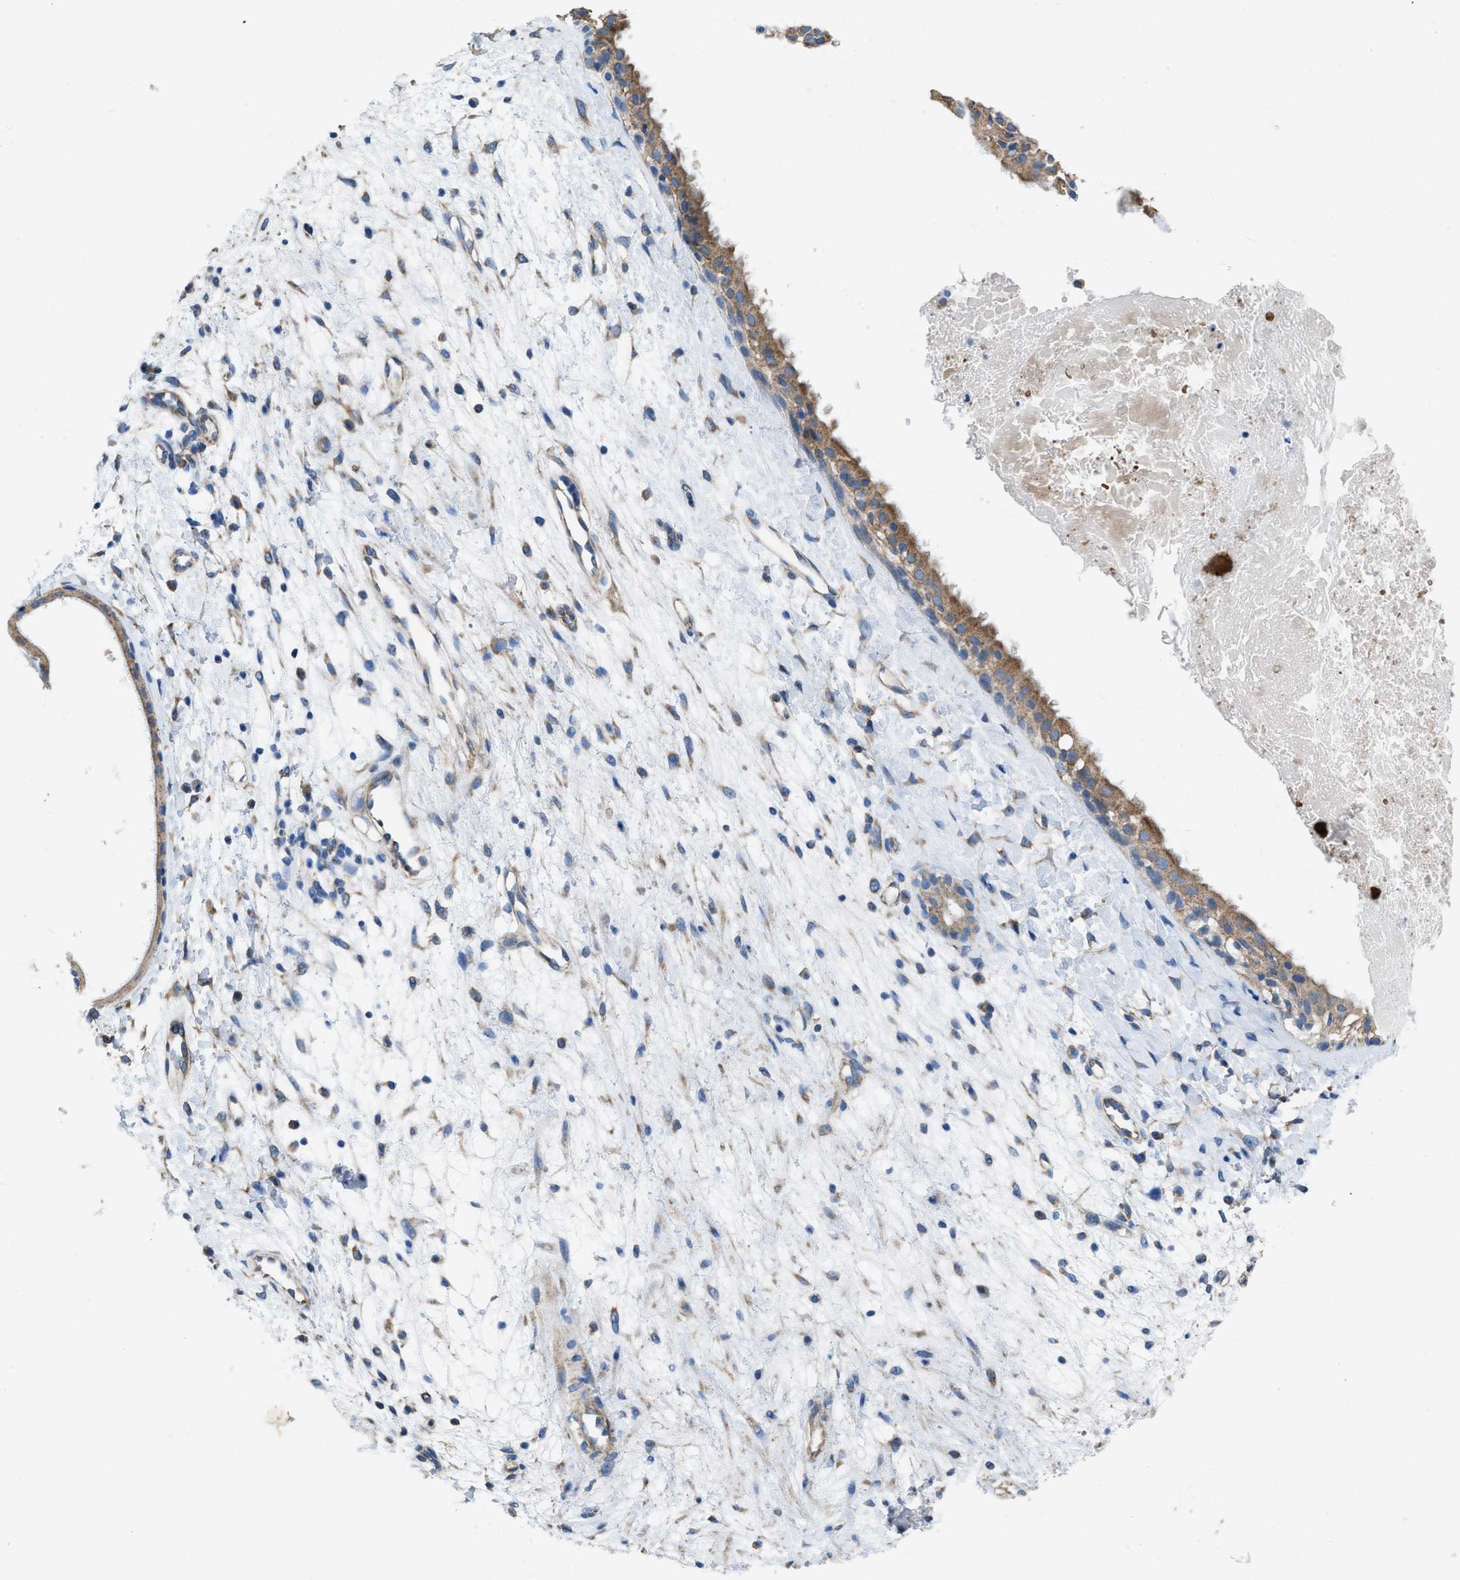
{"staining": {"intensity": "moderate", "quantity": ">75%", "location": "cytoplasmic/membranous"}, "tissue": "nasopharynx", "cell_type": "Respiratory epithelial cells", "image_type": "normal", "snomed": [{"axis": "morphology", "description": "Normal tissue, NOS"}, {"axis": "topography", "description": "Nasopharynx"}], "caption": "Moderate cytoplasmic/membranous positivity is appreciated in about >75% of respiratory epithelial cells in unremarkable nasopharynx. (DAB IHC with brightfield microscopy, high magnification).", "gene": "DOLPP1", "patient": {"sex": "male", "age": 22}}